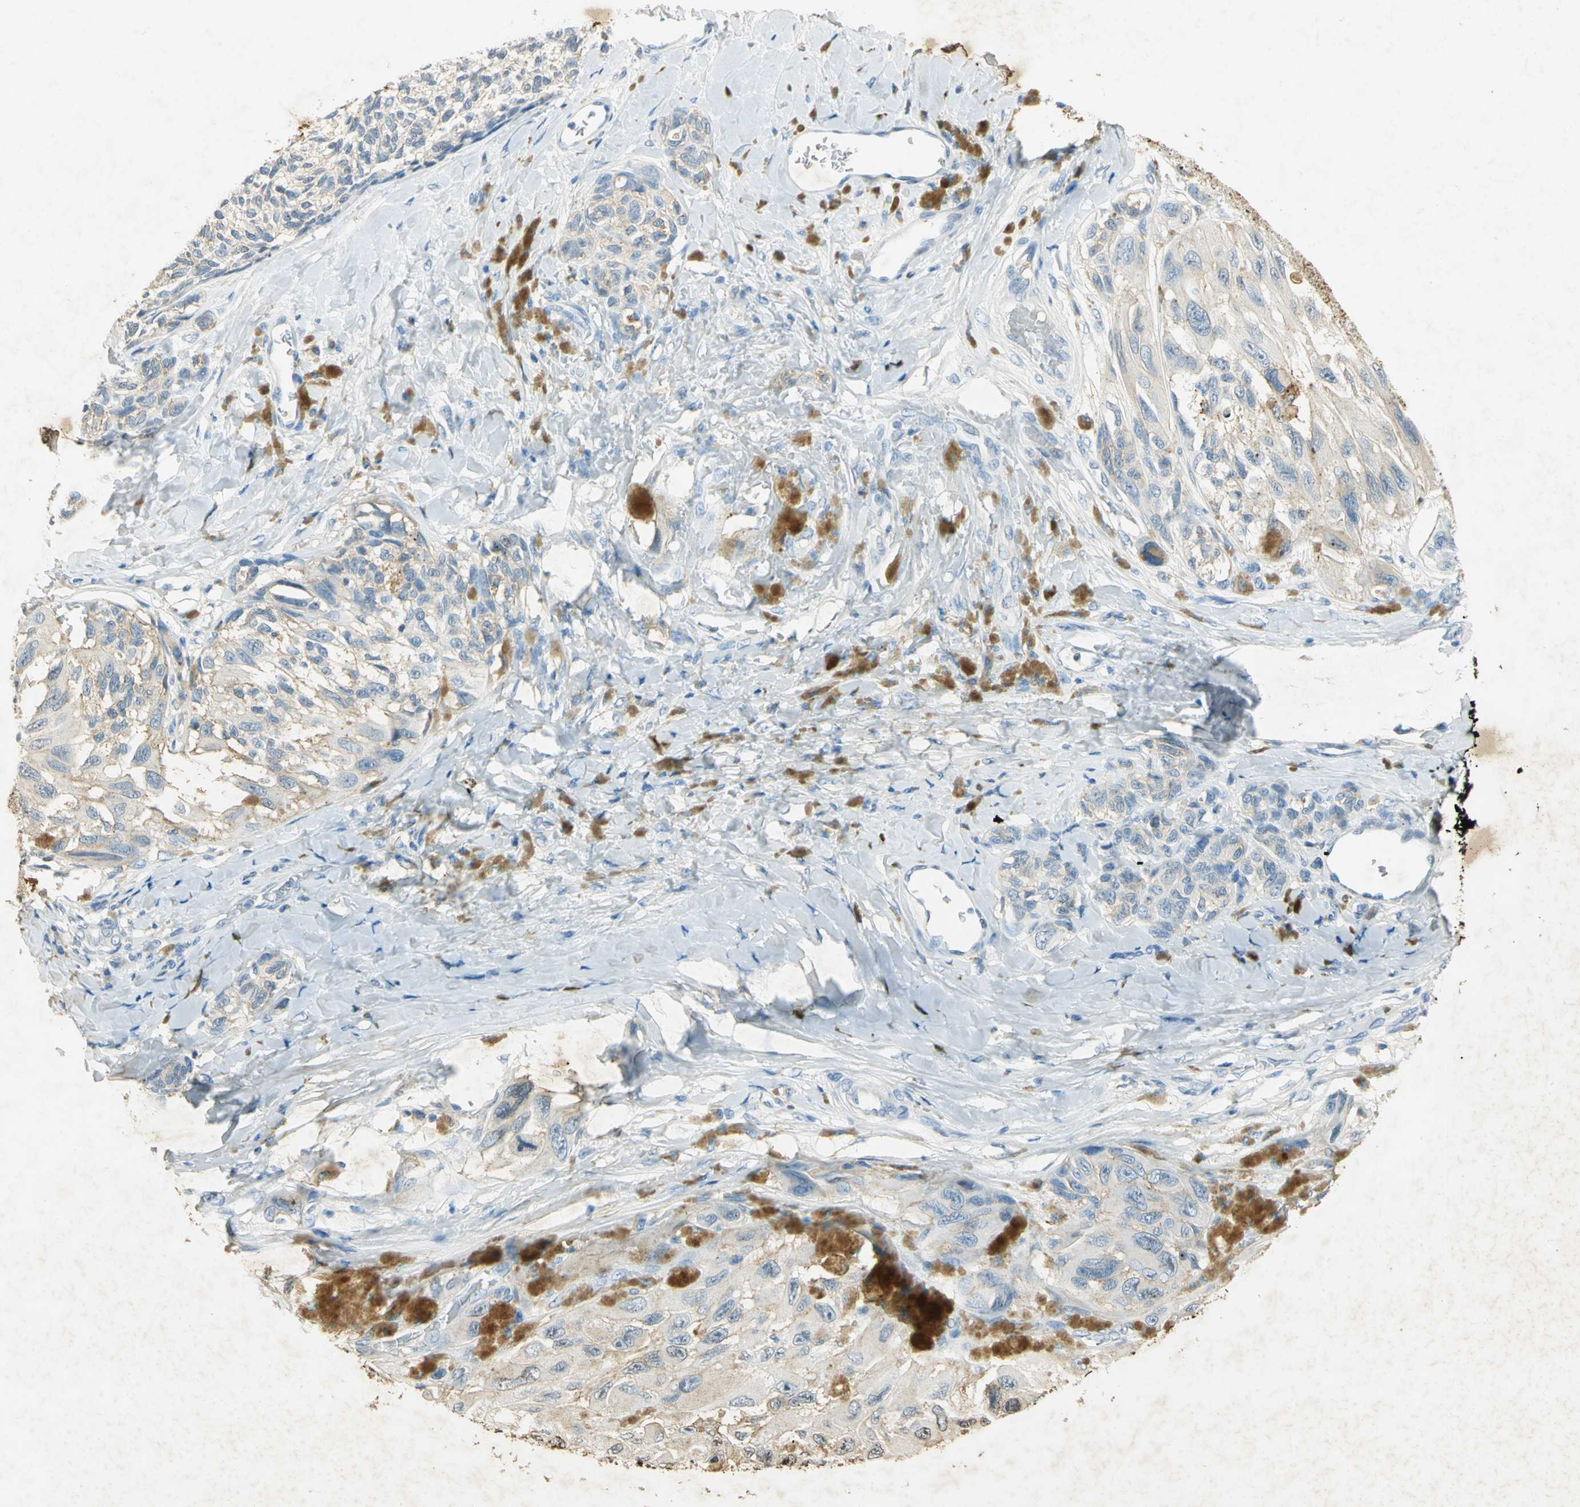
{"staining": {"intensity": "weak", "quantity": "<25%", "location": "cytoplasmic/membranous"}, "tissue": "melanoma", "cell_type": "Tumor cells", "image_type": "cancer", "snomed": [{"axis": "morphology", "description": "Malignant melanoma, NOS"}, {"axis": "topography", "description": "Skin"}], "caption": "Immunohistochemistry (IHC) of melanoma displays no staining in tumor cells. (DAB immunohistochemistry (IHC) with hematoxylin counter stain).", "gene": "ANXA4", "patient": {"sex": "female", "age": 73}}